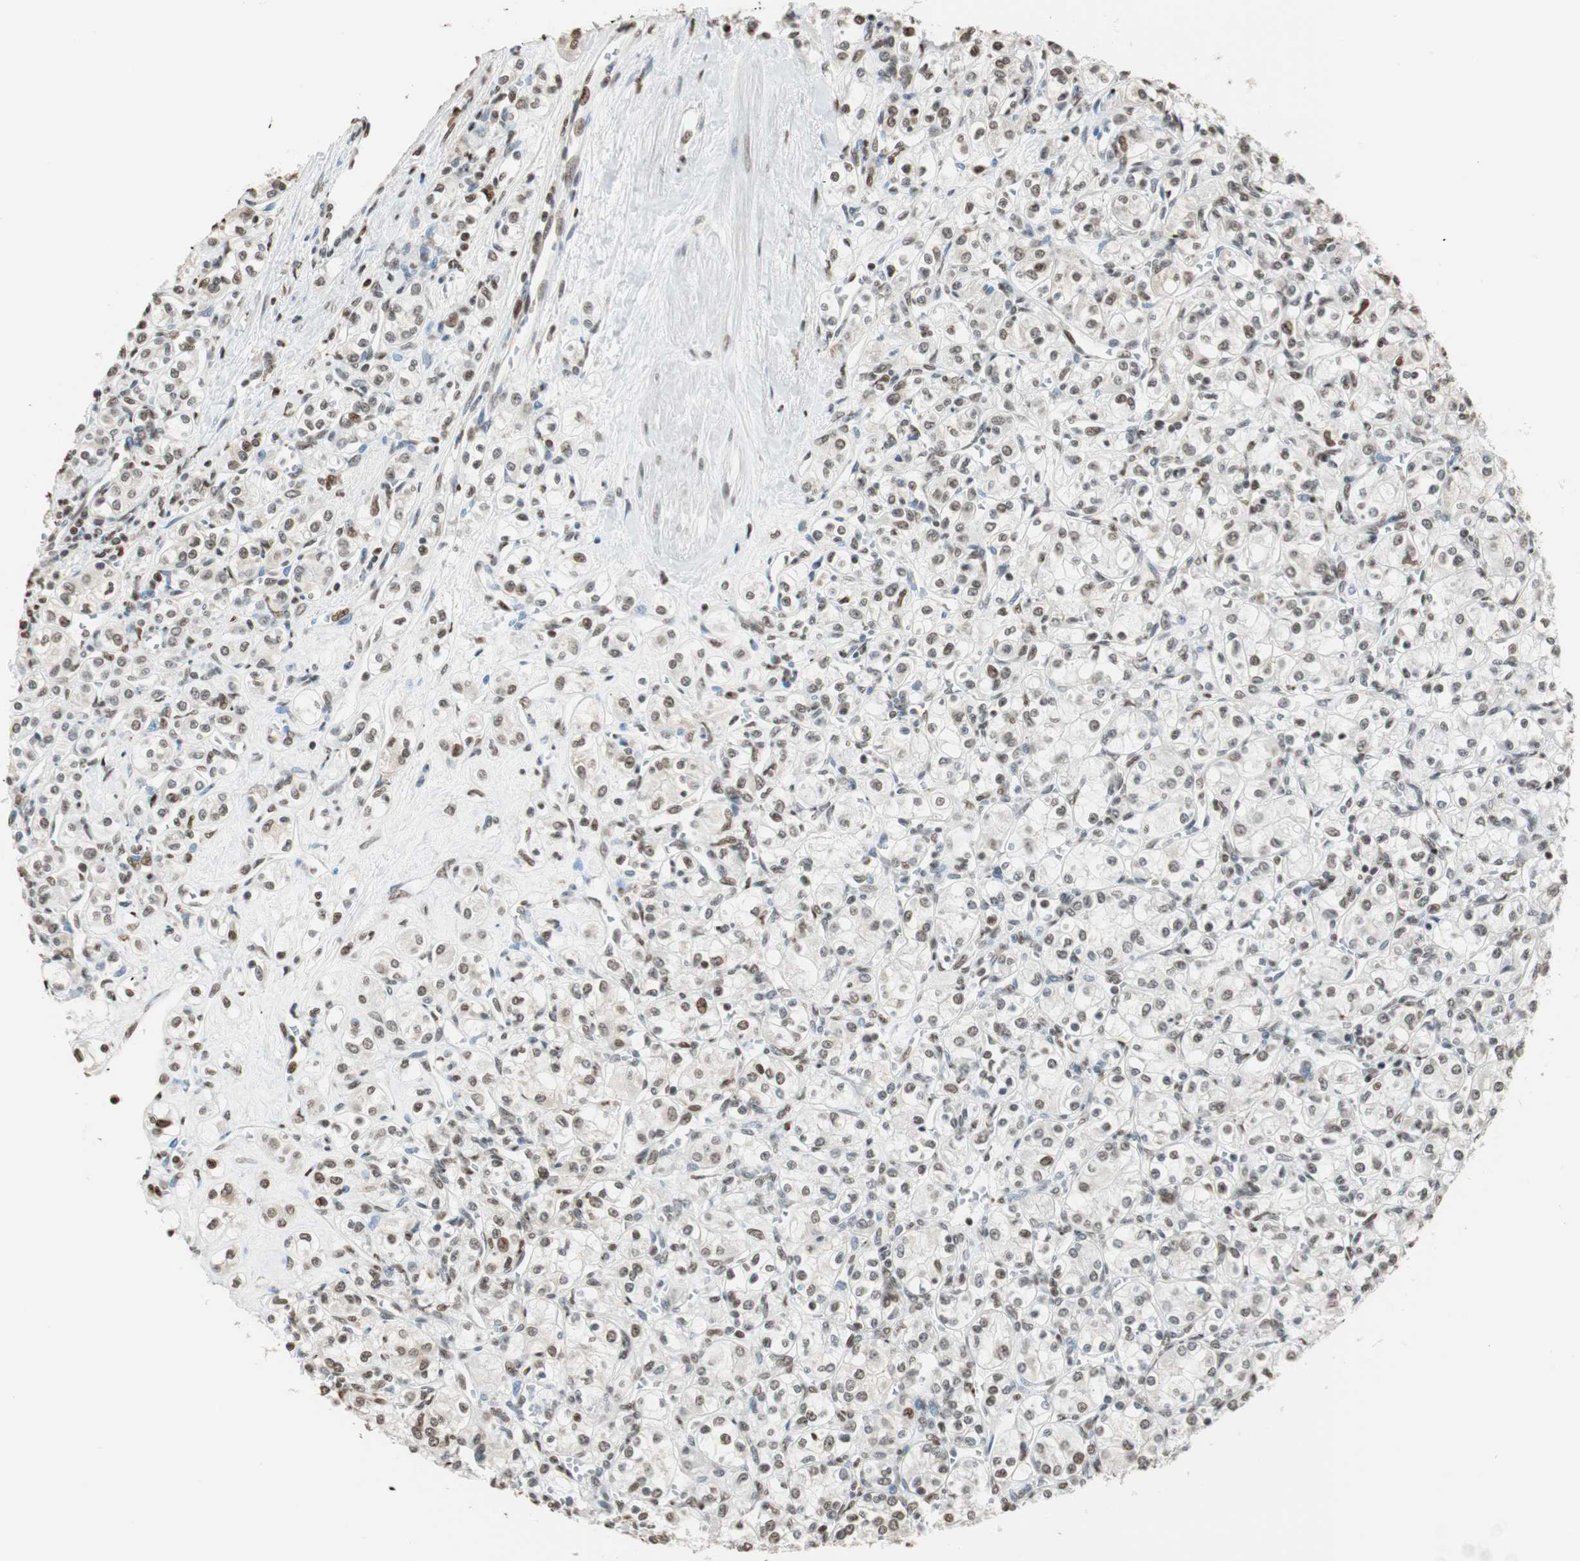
{"staining": {"intensity": "weak", "quantity": "25%-75%", "location": "nuclear"}, "tissue": "renal cancer", "cell_type": "Tumor cells", "image_type": "cancer", "snomed": [{"axis": "morphology", "description": "Adenocarcinoma, NOS"}, {"axis": "topography", "description": "Kidney"}], "caption": "This micrograph exhibits renal adenocarcinoma stained with immunohistochemistry to label a protein in brown. The nuclear of tumor cells show weak positivity for the protein. Nuclei are counter-stained blue.", "gene": "FANCG", "patient": {"sex": "male", "age": 77}}